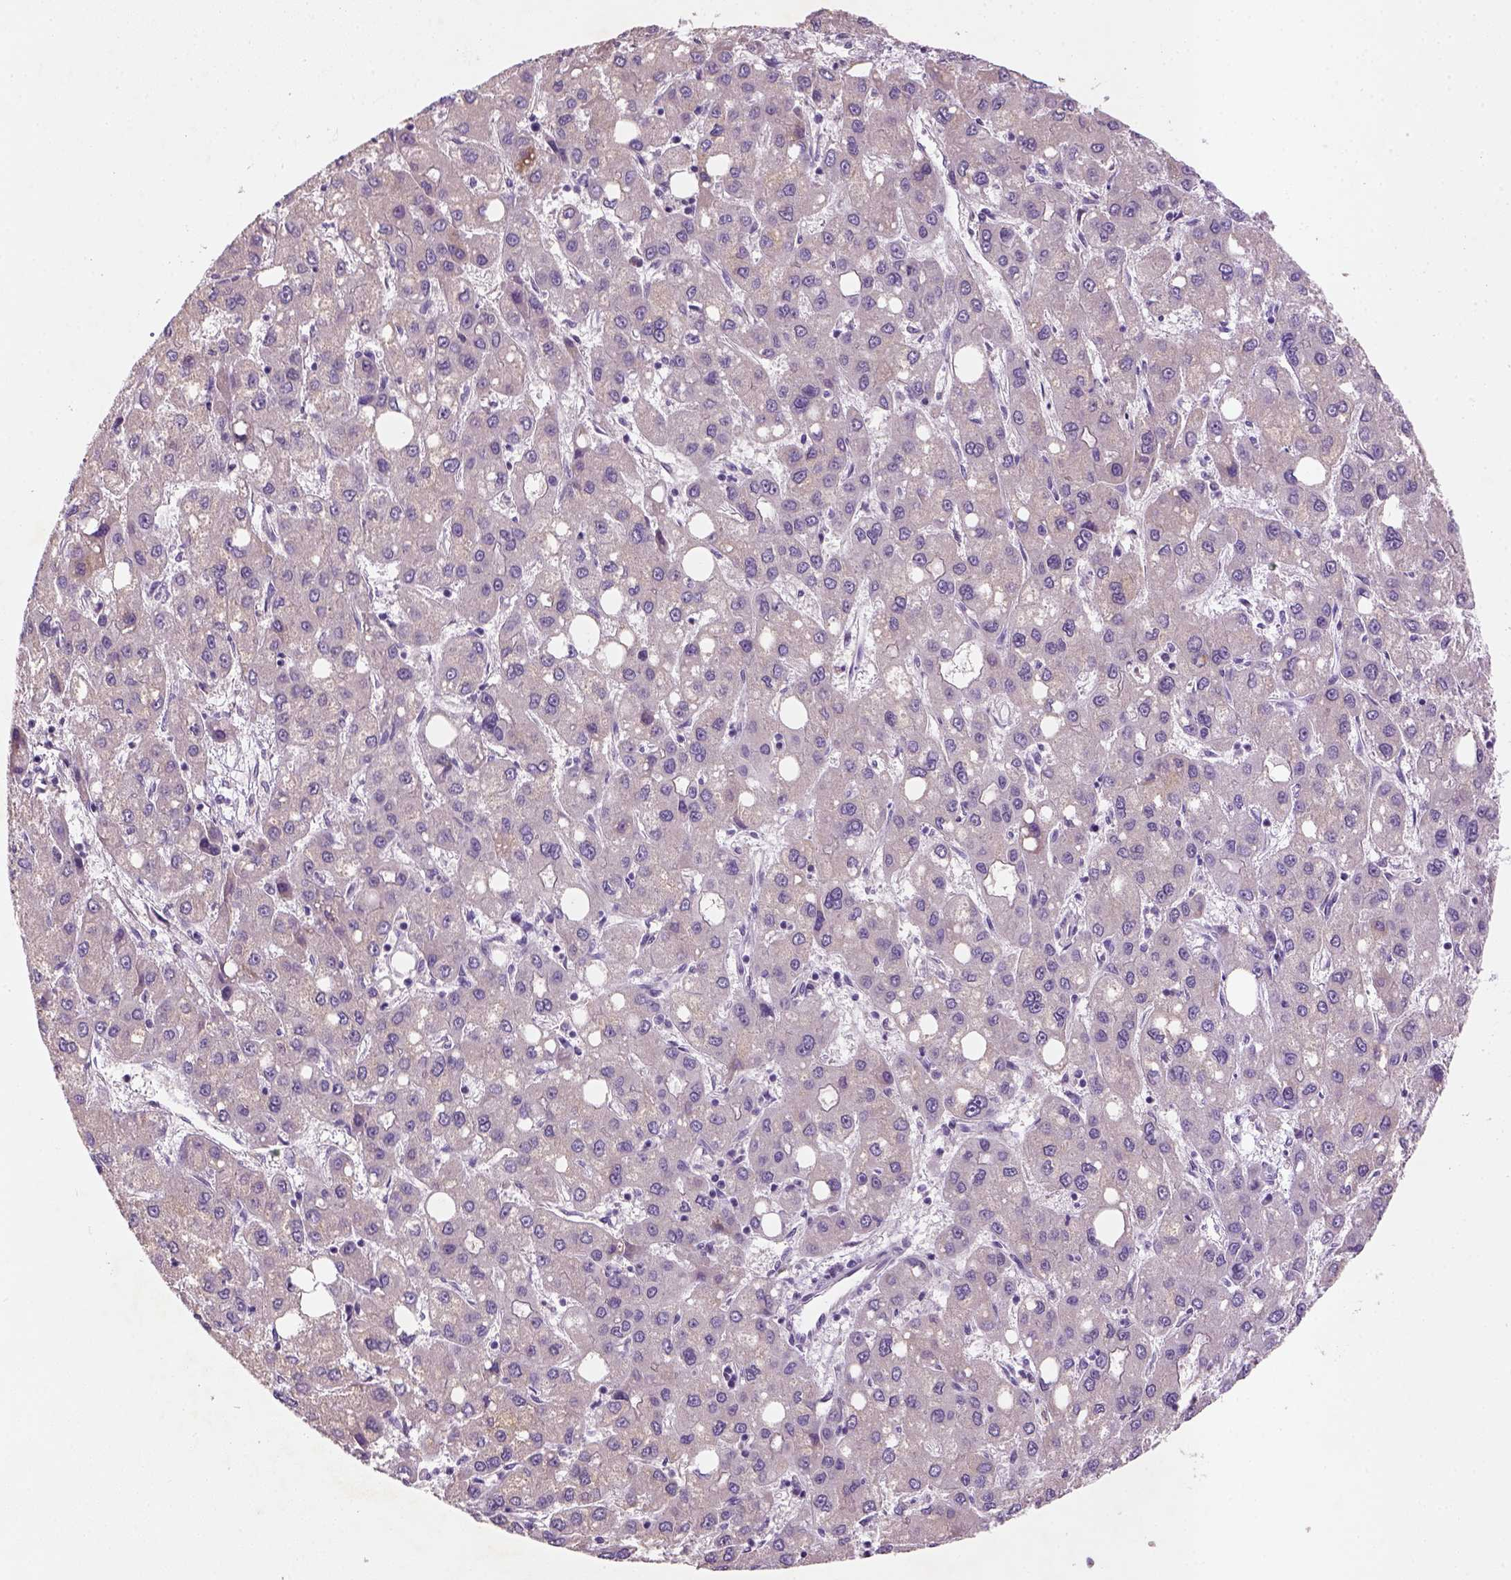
{"staining": {"intensity": "negative", "quantity": "none", "location": "none"}, "tissue": "liver cancer", "cell_type": "Tumor cells", "image_type": "cancer", "snomed": [{"axis": "morphology", "description": "Carcinoma, Hepatocellular, NOS"}, {"axis": "topography", "description": "Liver"}], "caption": "IHC photomicrograph of human liver cancer (hepatocellular carcinoma) stained for a protein (brown), which exhibits no positivity in tumor cells. (IHC, brightfield microscopy, high magnification).", "gene": "NUDT6", "patient": {"sex": "male", "age": 73}}